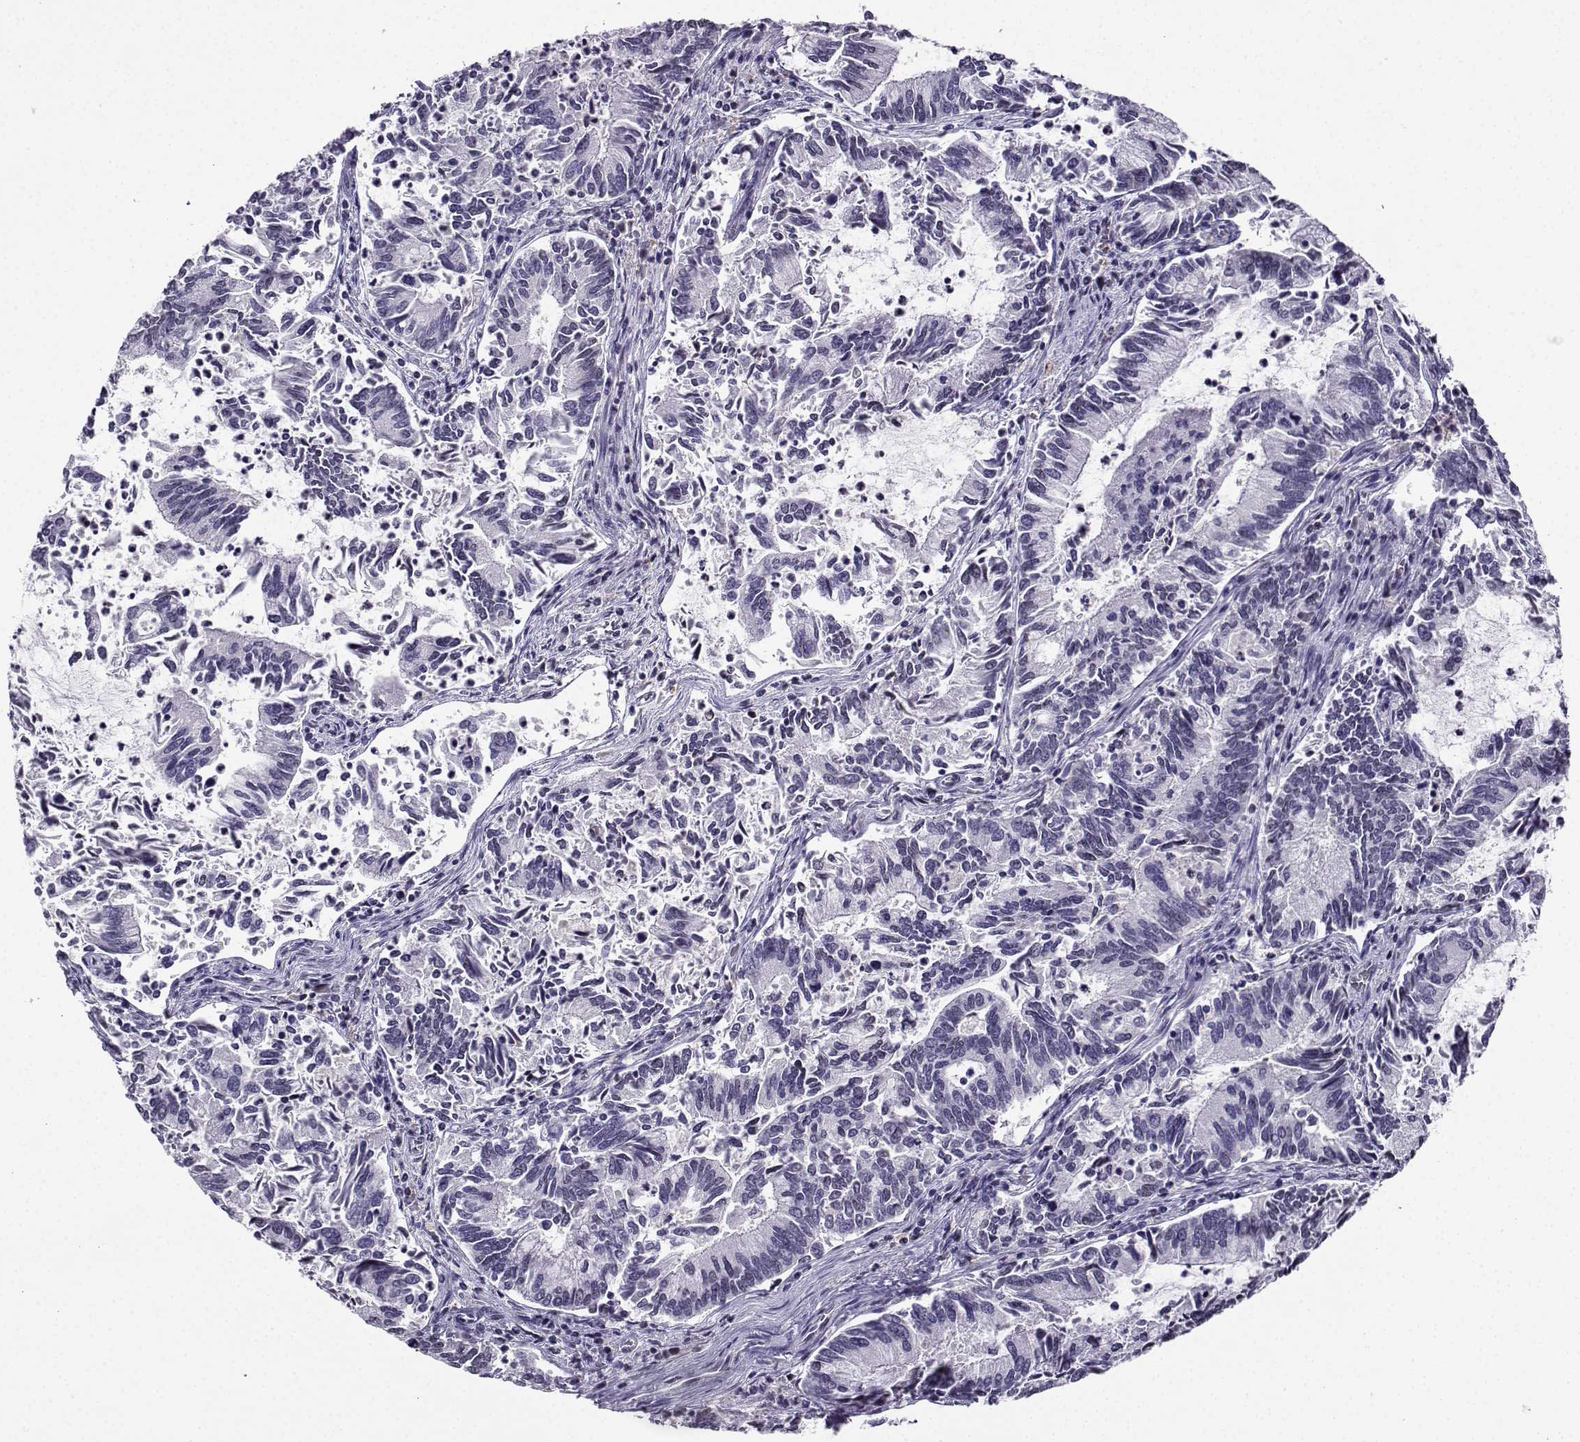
{"staining": {"intensity": "negative", "quantity": "none", "location": "none"}, "tissue": "cervical cancer", "cell_type": "Tumor cells", "image_type": "cancer", "snomed": [{"axis": "morphology", "description": "Adenocarcinoma, NOS"}, {"axis": "topography", "description": "Cervix"}], "caption": "Human cervical cancer (adenocarcinoma) stained for a protein using IHC shows no staining in tumor cells.", "gene": "LRFN2", "patient": {"sex": "female", "age": 42}}